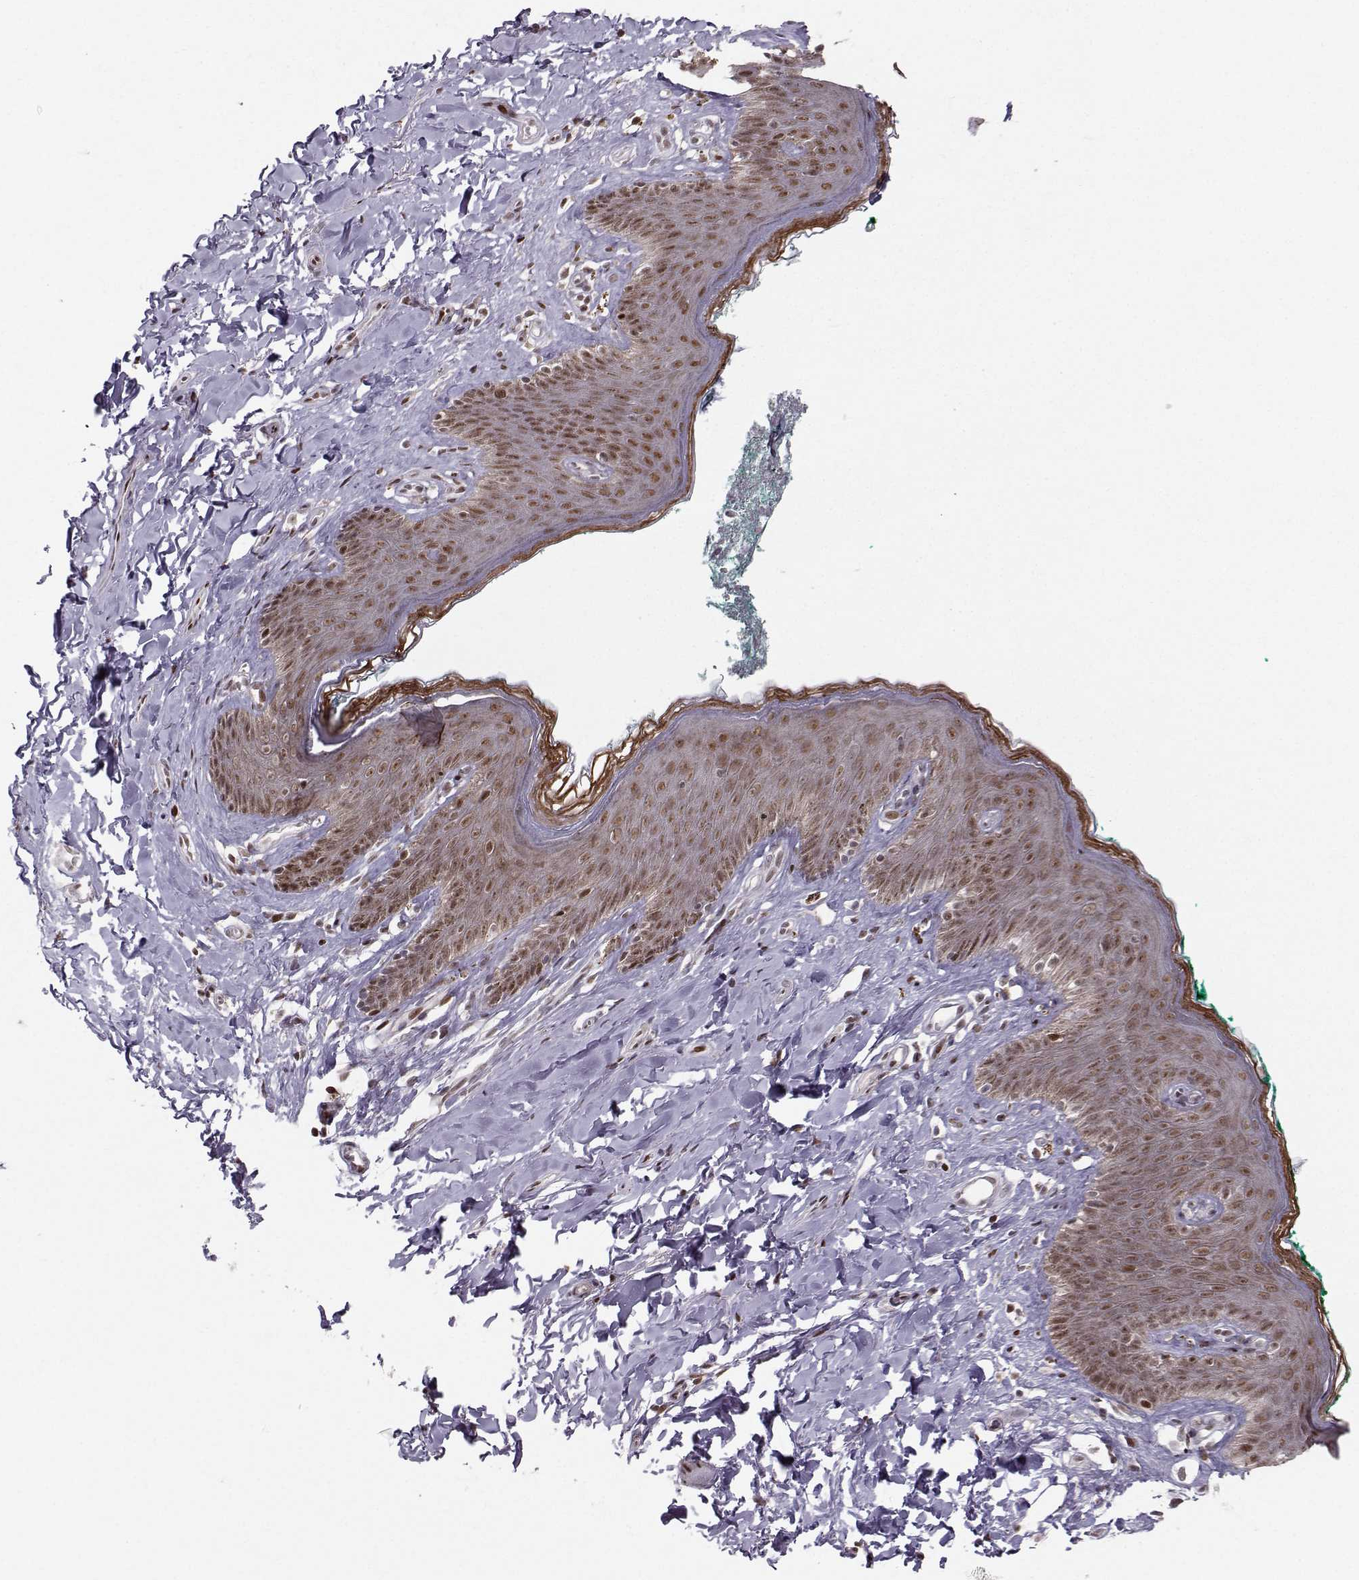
{"staining": {"intensity": "moderate", "quantity": ">75%", "location": "nuclear"}, "tissue": "skin", "cell_type": "Epidermal cells", "image_type": "normal", "snomed": [{"axis": "morphology", "description": "Normal tissue, NOS"}, {"axis": "topography", "description": "Vulva"}], "caption": "Moderate nuclear expression is appreciated in about >75% of epidermal cells in unremarkable skin. Nuclei are stained in blue.", "gene": "SNAPC2", "patient": {"sex": "female", "age": 66}}